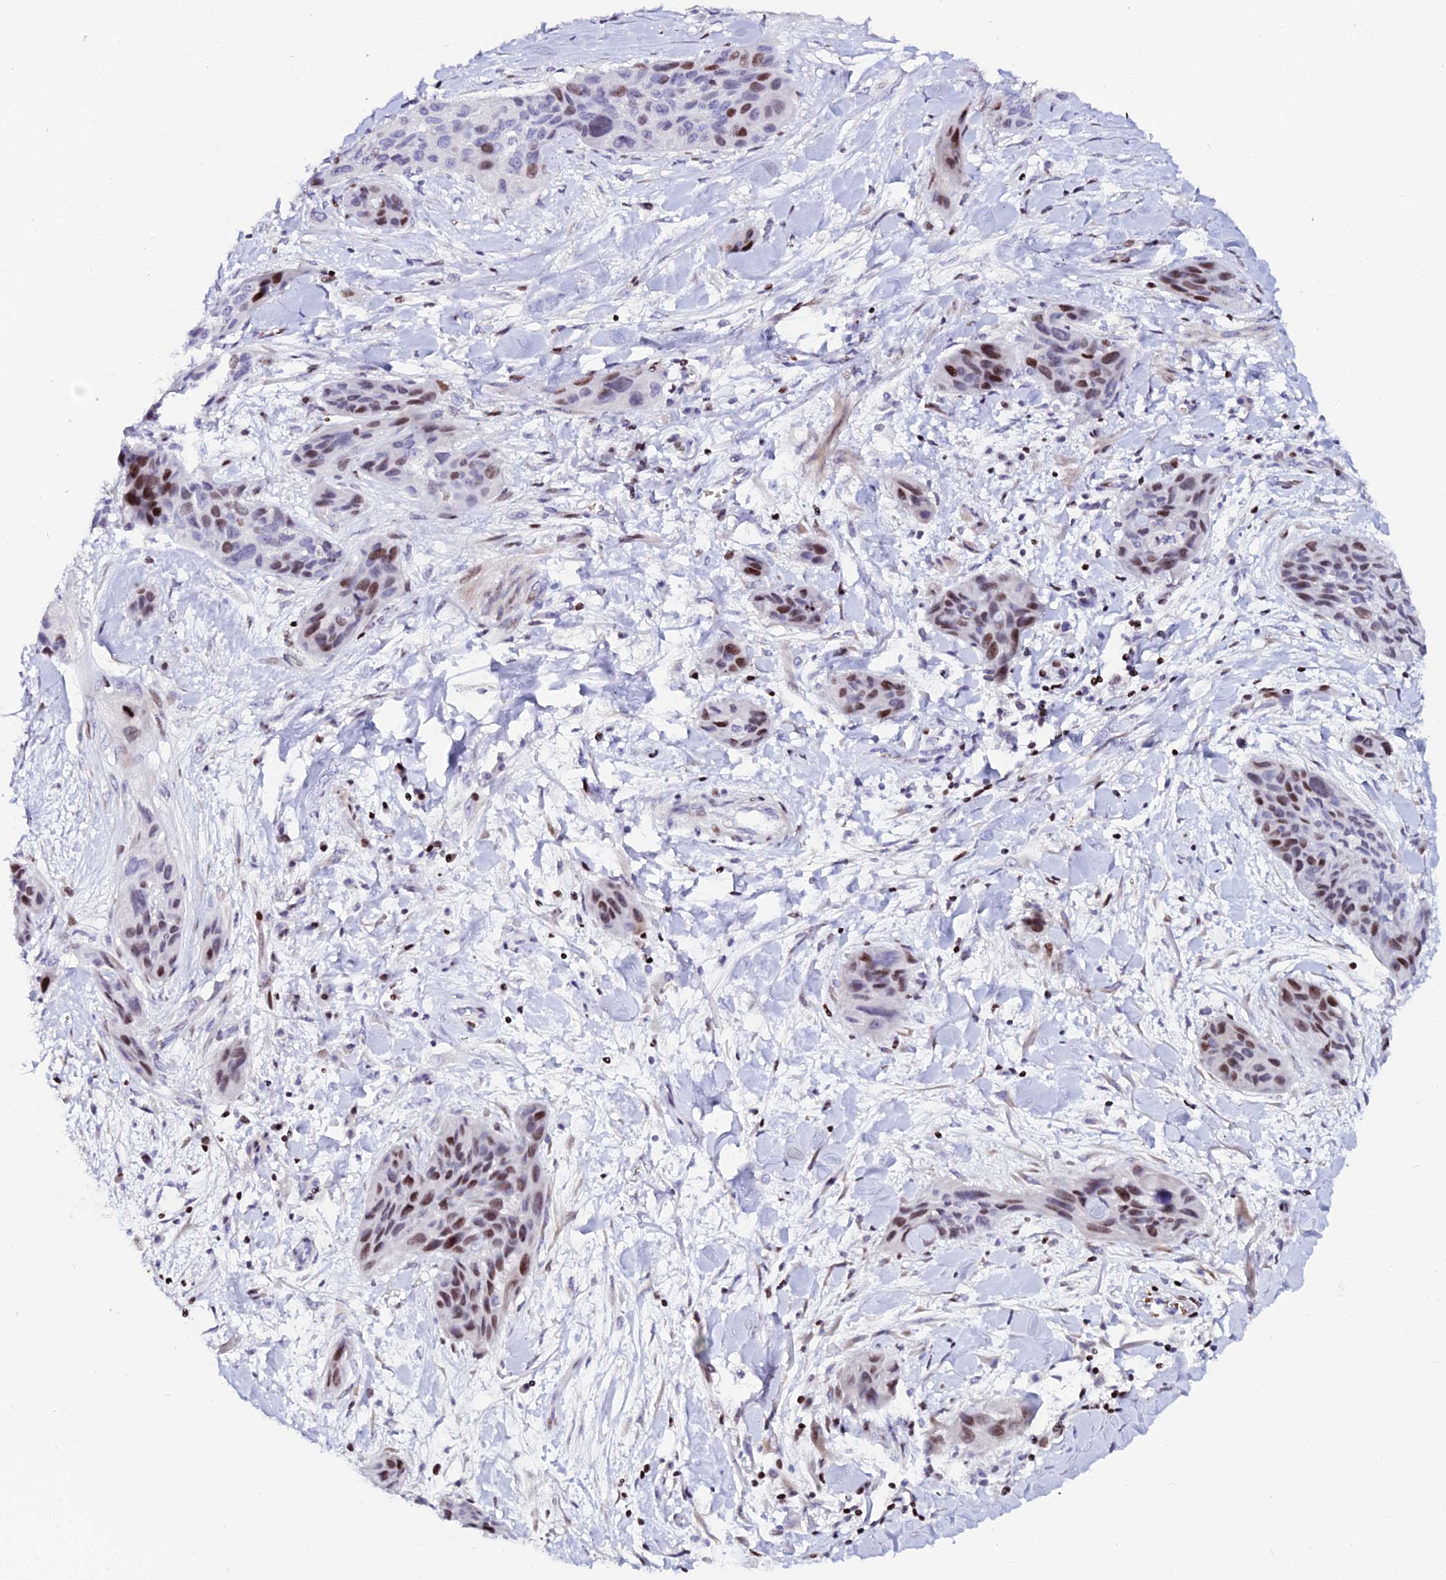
{"staining": {"intensity": "moderate", "quantity": "25%-75%", "location": "nuclear"}, "tissue": "lung cancer", "cell_type": "Tumor cells", "image_type": "cancer", "snomed": [{"axis": "morphology", "description": "Squamous cell carcinoma, NOS"}, {"axis": "topography", "description": "Lung"}], "caption": "Moderate nuclear staining is seen in about 25%-75% of tumor cells in lung cancer. (Stains: DAB (3,3'-diaminobenzidine) in brown, nuclei in blue, Microscopy: brightfield microscopy at high magnification).", "gene": "MYNN", "patient": {"sex": "female", "age": 70}}